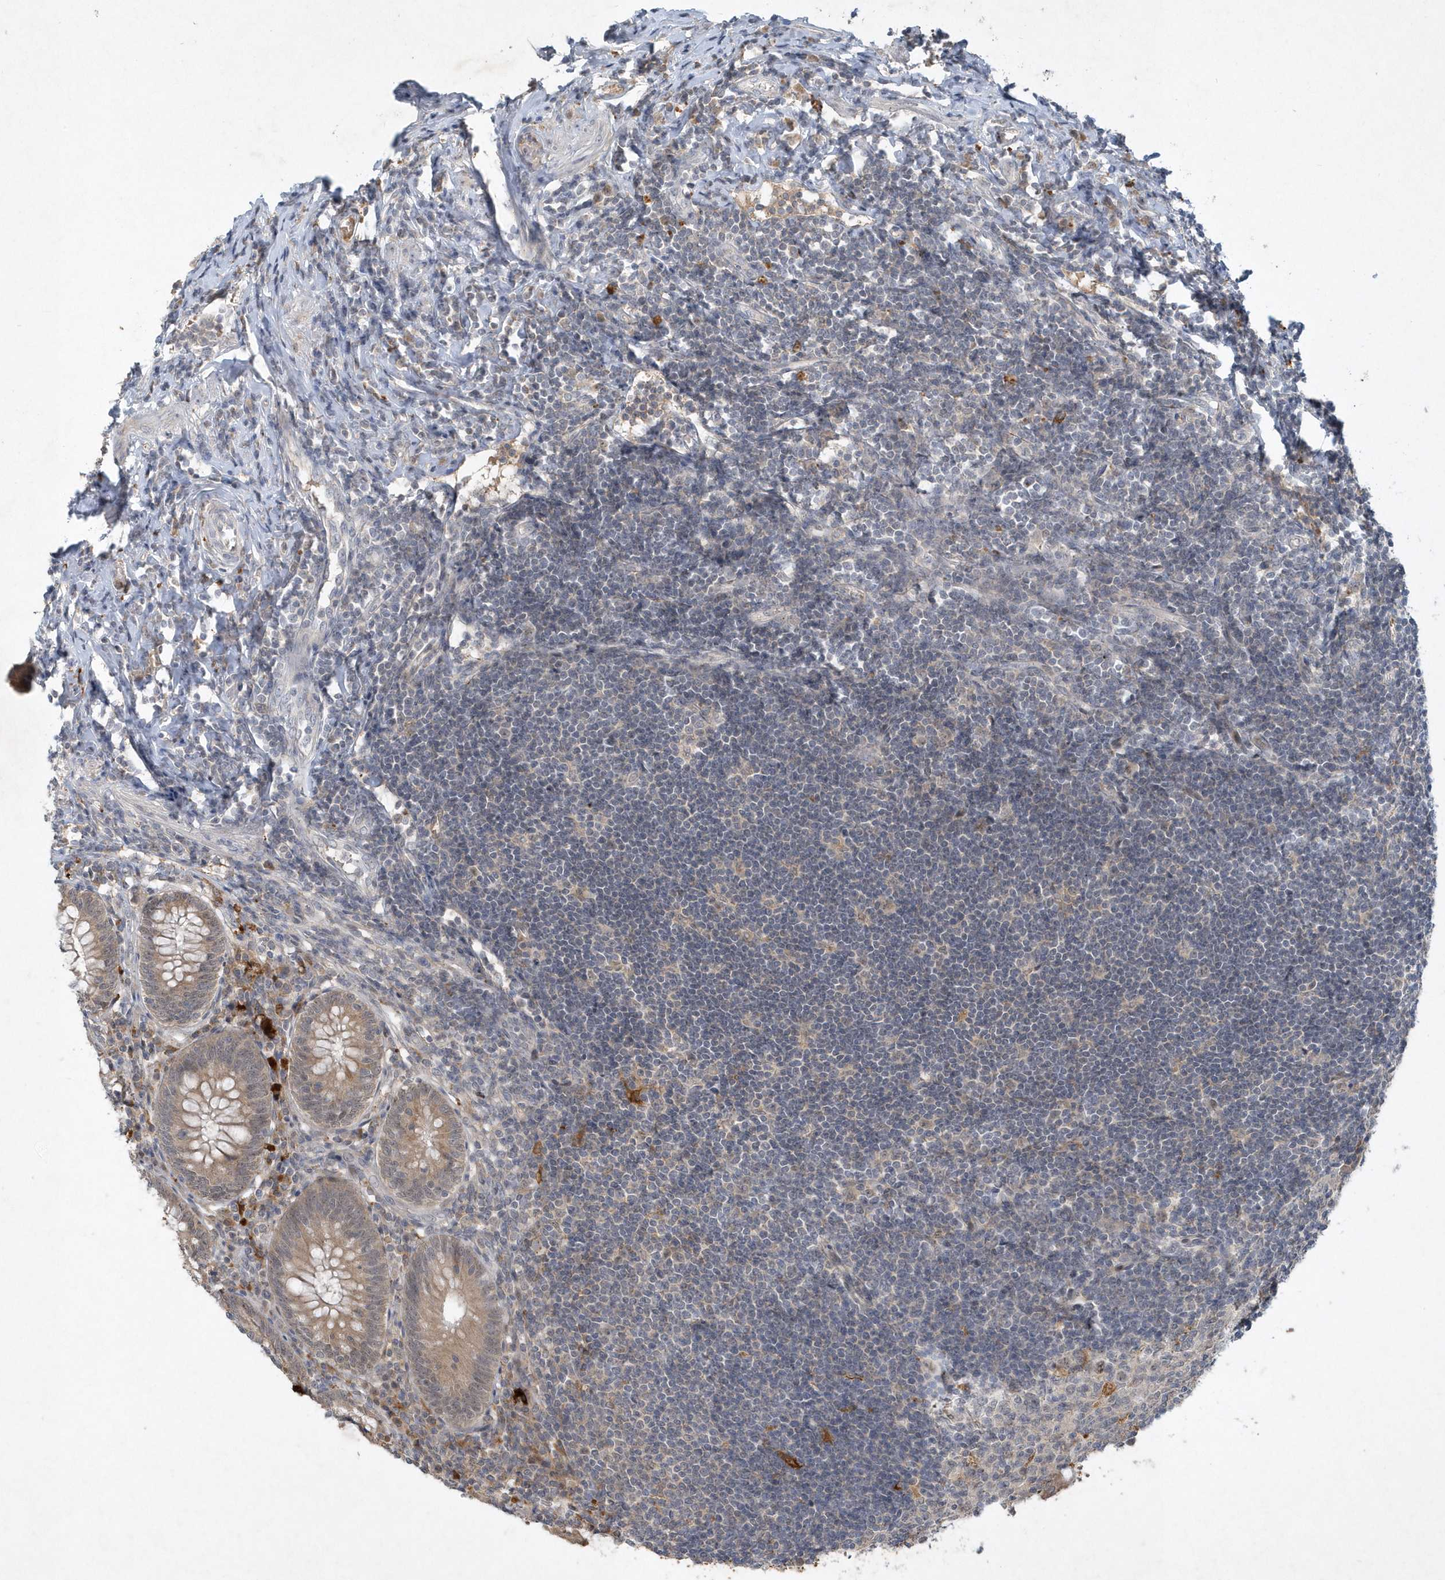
{"staining": {"intensity": "weak", "quantity": ">75%", "location": "cytoplasmic/membranous,nuclear"}, "tissue": "appendix", "cell_type": "Glandular cells", "image_type": "normal", "snomed": [{"axis": "morphology", "description": "Normal tissue, NOS"}, {"axis": "topography", "description": "Appendix"}], "caption": "This is a photomicrograph of immunohistochemistry staining of normal appendix, which shows weak staining in the cytoplasmic/membranous,nuclear of glandular cells.", "gene": "THG1L", "patient": {"sex": "female", "age": 54}}